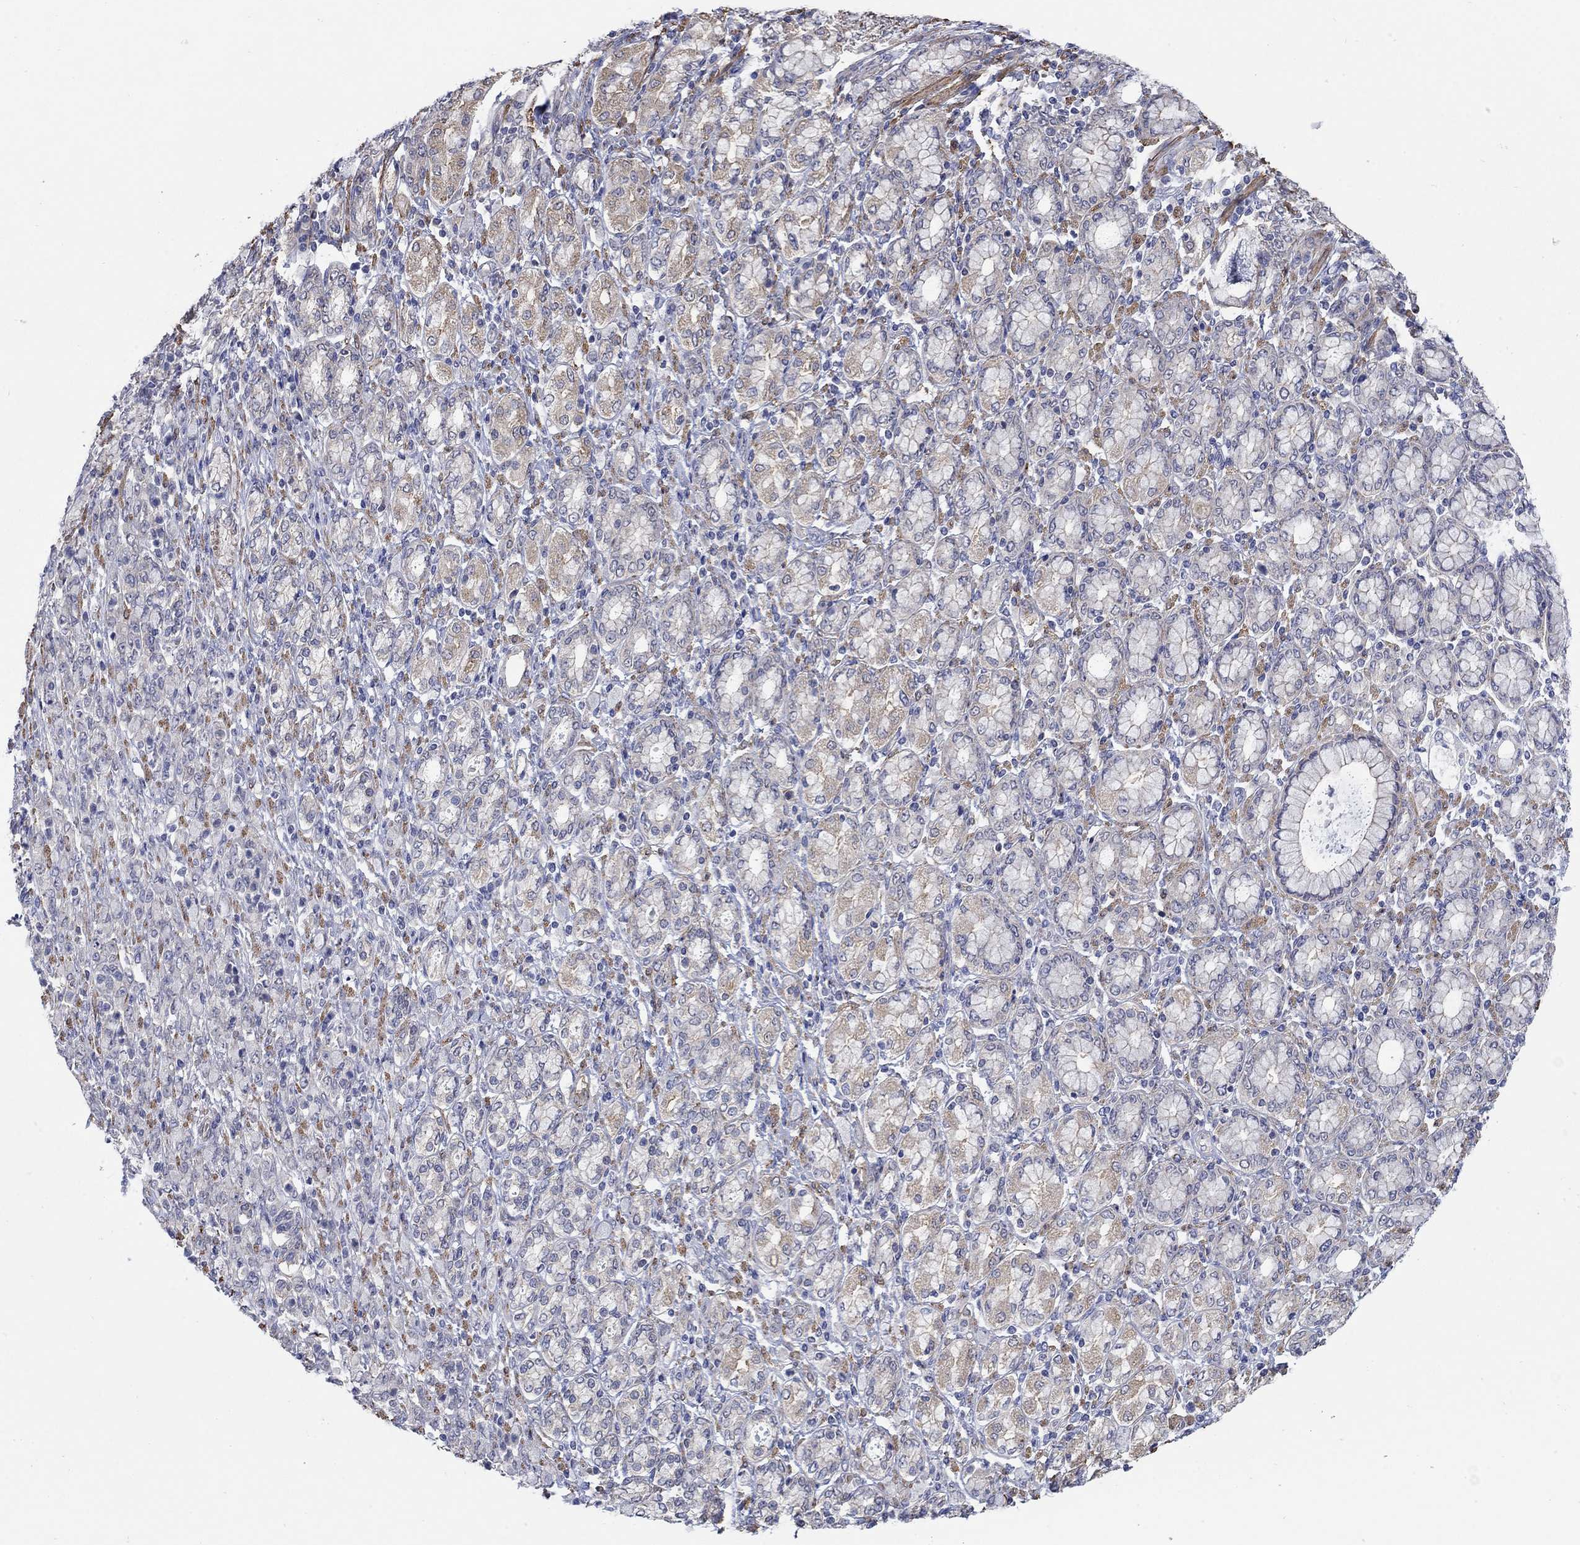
{"staining": {"intensity": "weak", "quantity": "<25%", "location": "cytoplasmic/membranous"}, "tissue": "stomach cancer", "cell_type": "Tumor cells", "image_type": "cancer", "snomed": [{"axis": "morphology", "description": "Normal tissue, NOS"}, {"axis": "morphology", "description": "Adenocarcinoma, NOS"}, {"axis": "topography", "description": "Stomach"}], "caption": "Tumor cells are negative for protein expression in human stomach cancer. (DAB (3,3'-diaminobenzidine) IHC visualized using brightfield microscopy, high magnification).", "gene": "SCN7A", "patient": {"sex": "female", "age": 79}}